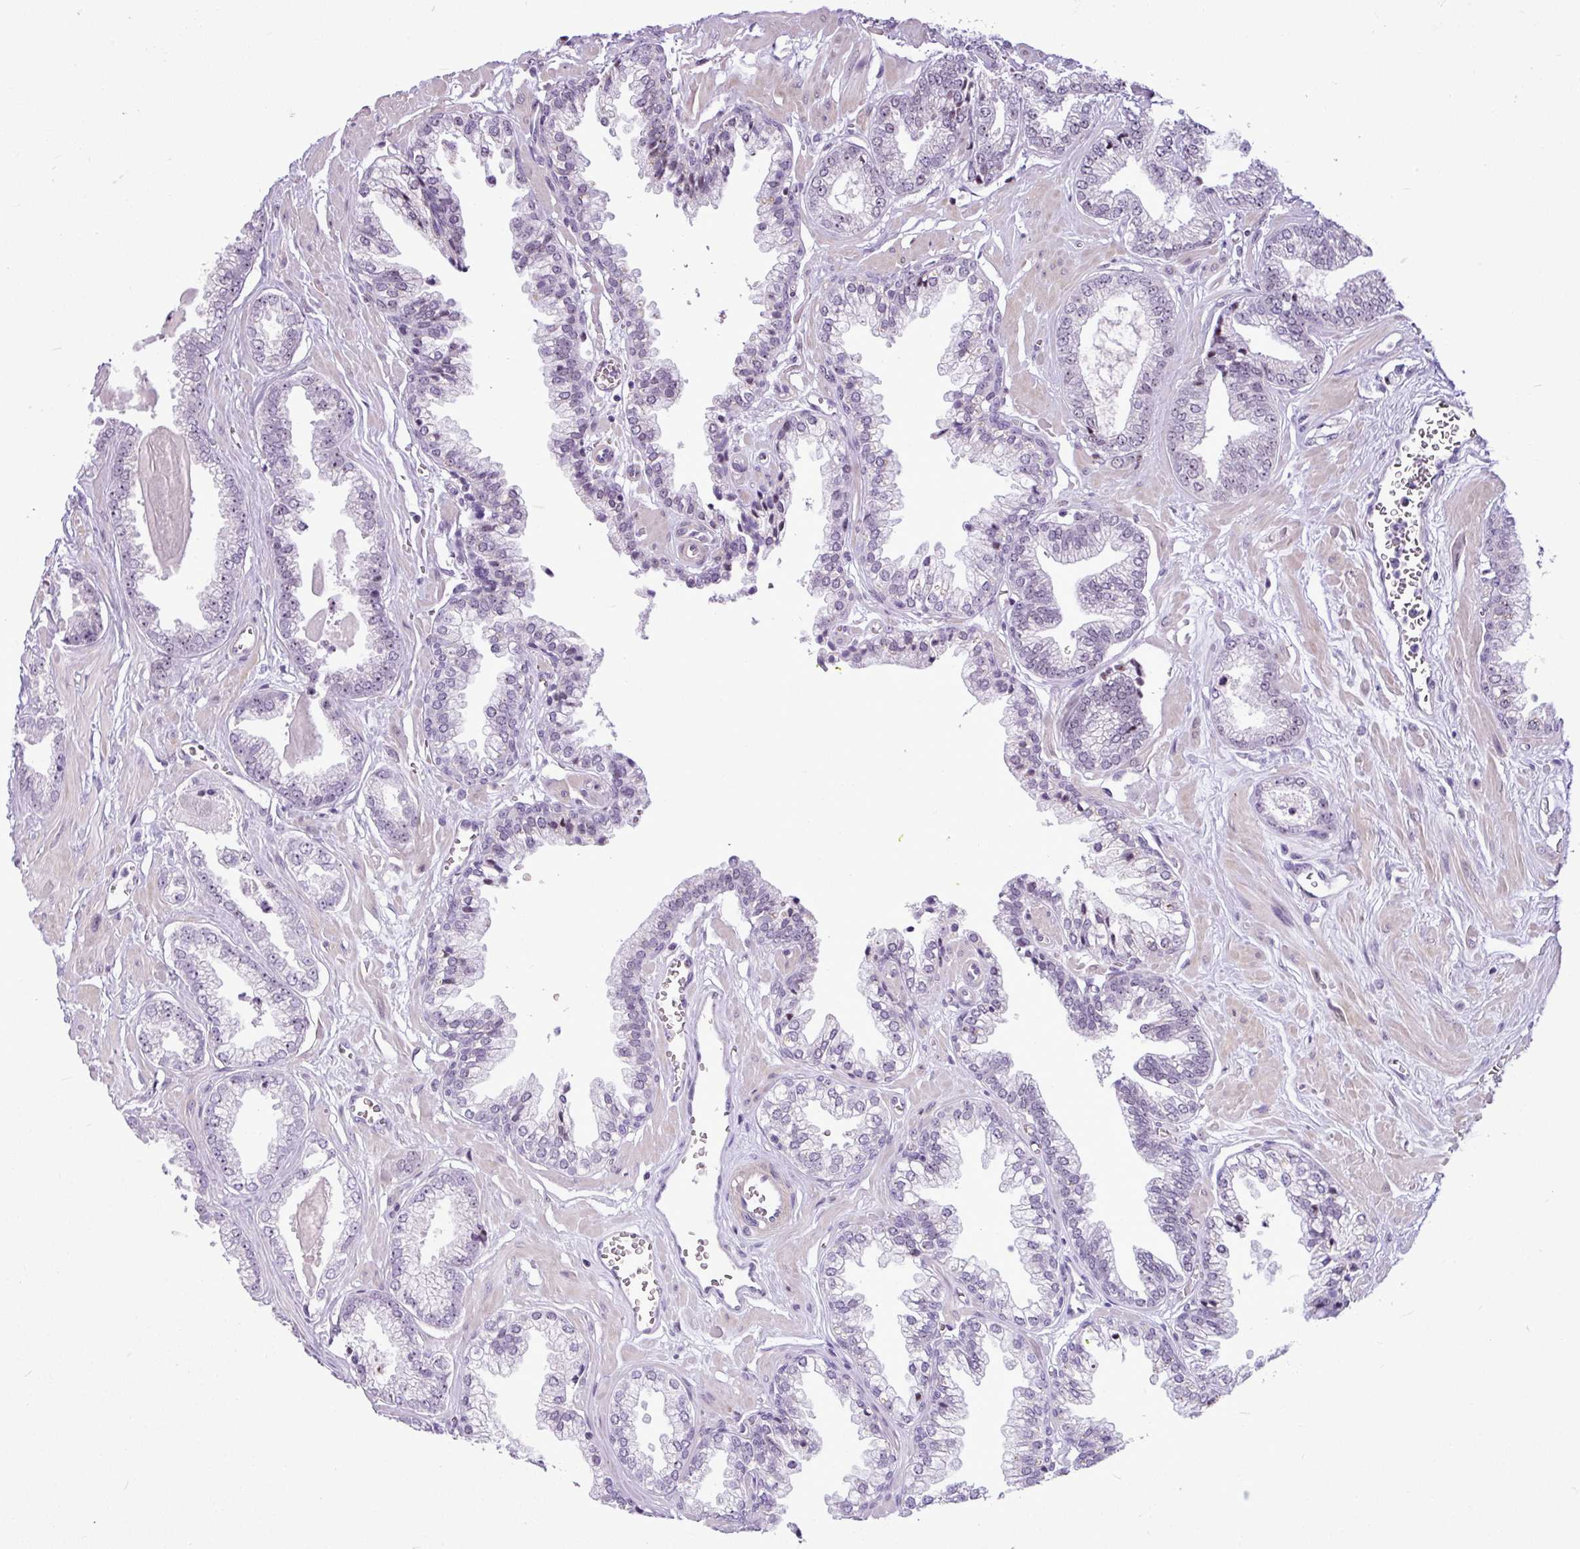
{"staining": {"intensity": "negative", "quantity": "none", "location": "none"}, "tissue": "prostate cancer", "cell_type": "Tumor cells", "image_type": "cancer", "snomed": [{"axis": "morphology", "description": "Adenocarcinoma, Low grade"}, {"axis": "topography", "description": "Prostate"}], "caption": "The immunohistochemistry (IHC) photomicrograph has no significant staining in tumor cells of prostate cancer tissue.", "gene": "UTP18", "patient": {"sex": "male", "age": 60}}